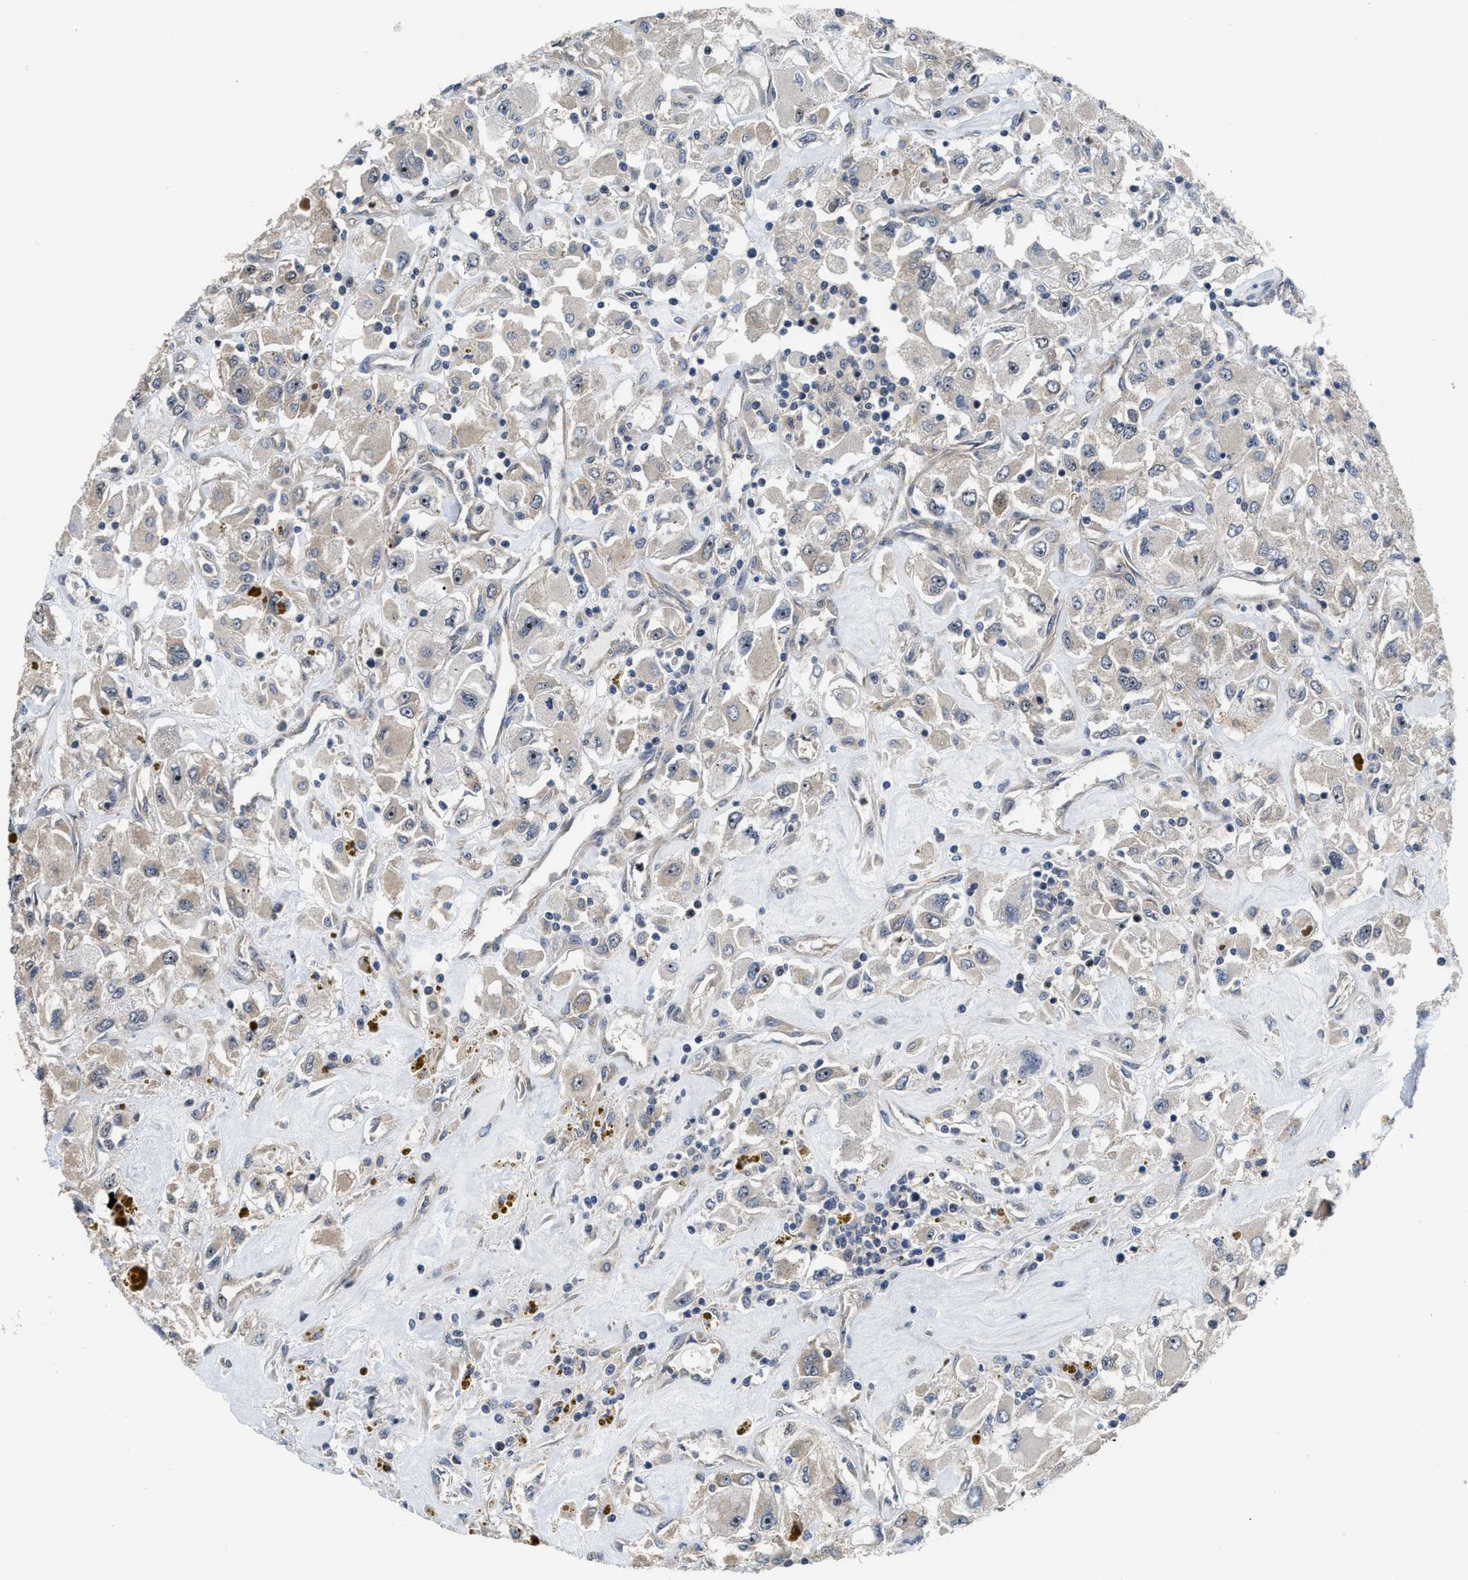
{"staining": {"intensity": "negative", "quantity": "none", "location": "none"}, "tissue": "renal cancer", "cell_type": "Tumor cells", "image_type": "cancer", "snomed": [{"axis": "morphology", "description": "Adenocarcinoma, NOS"}, {"axis": "topography", "description": "Kidney"}], "caption": "Immunohistochemical staining of adenocarcinoma (renal) reveals no significant expression in tumor cells.", "gene": "ALDH3A2", "patient": {"sex": "female", "age": 52}}